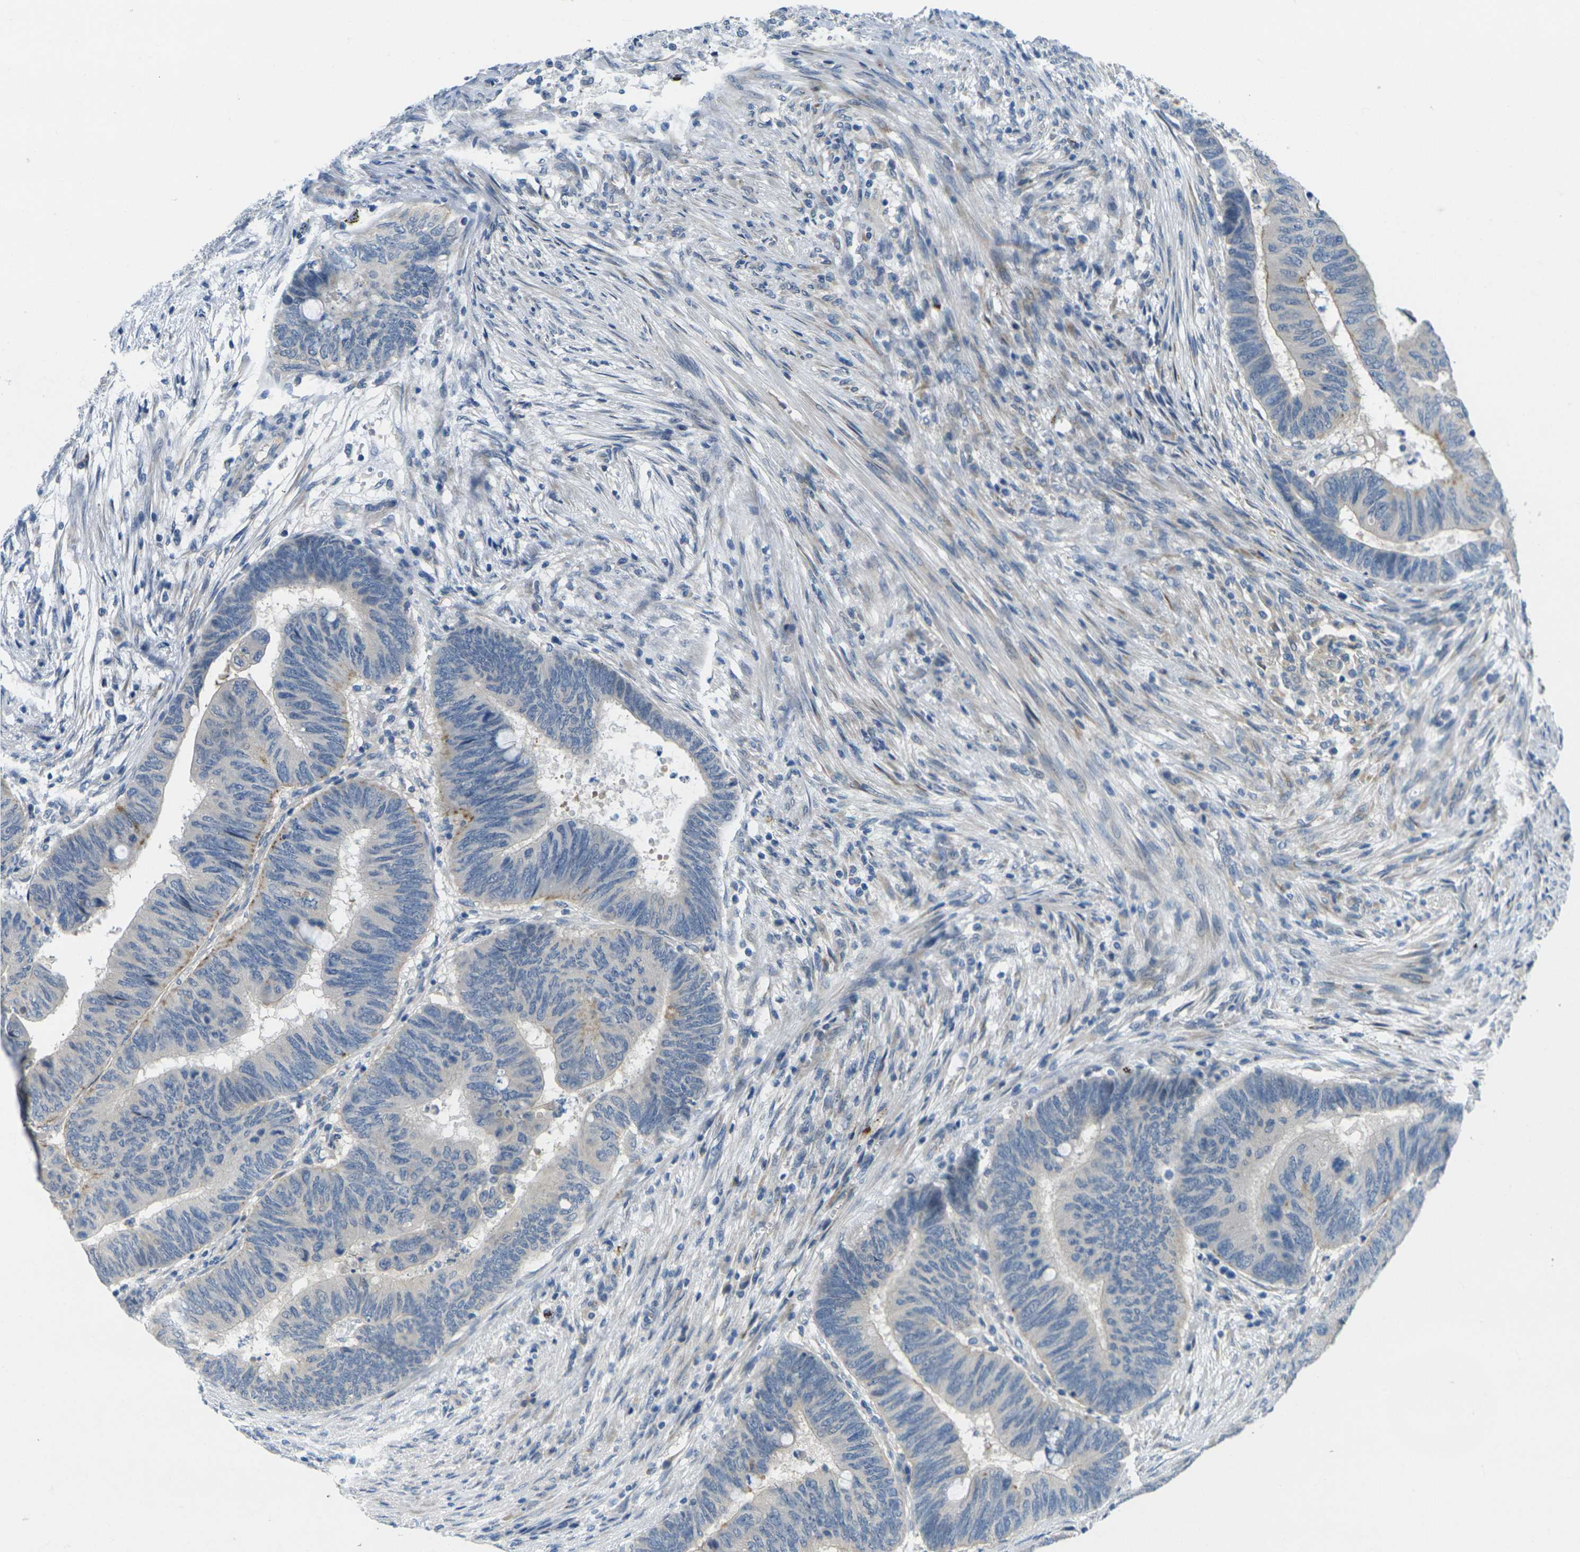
{"staining": {"intensity": "moderate", "quantity": "<25%", "location": "cytoplasmic/membranous"}, "tissue": "colorectal cancer", "cell_type": "Tumor cells", "image_type": "cancer", "snomed": [{"axis": "morphology", "description": "Normal tissue, NOS"}, {"axis": "morphology", "description": "Adenocarcinoma, NOS"}, {"axis": "topography", "description": "Rectum"}, {"axis": "topography", "description": "Peripheral nerve tissue"}], "caption": "An image of colorectal cancer stained for a protein exhibits moderate cytoplasmic/membranous brown staining in tumor cells.", "gene": "CYP2C8", "patient": {"sex": "male", "age": 92}}